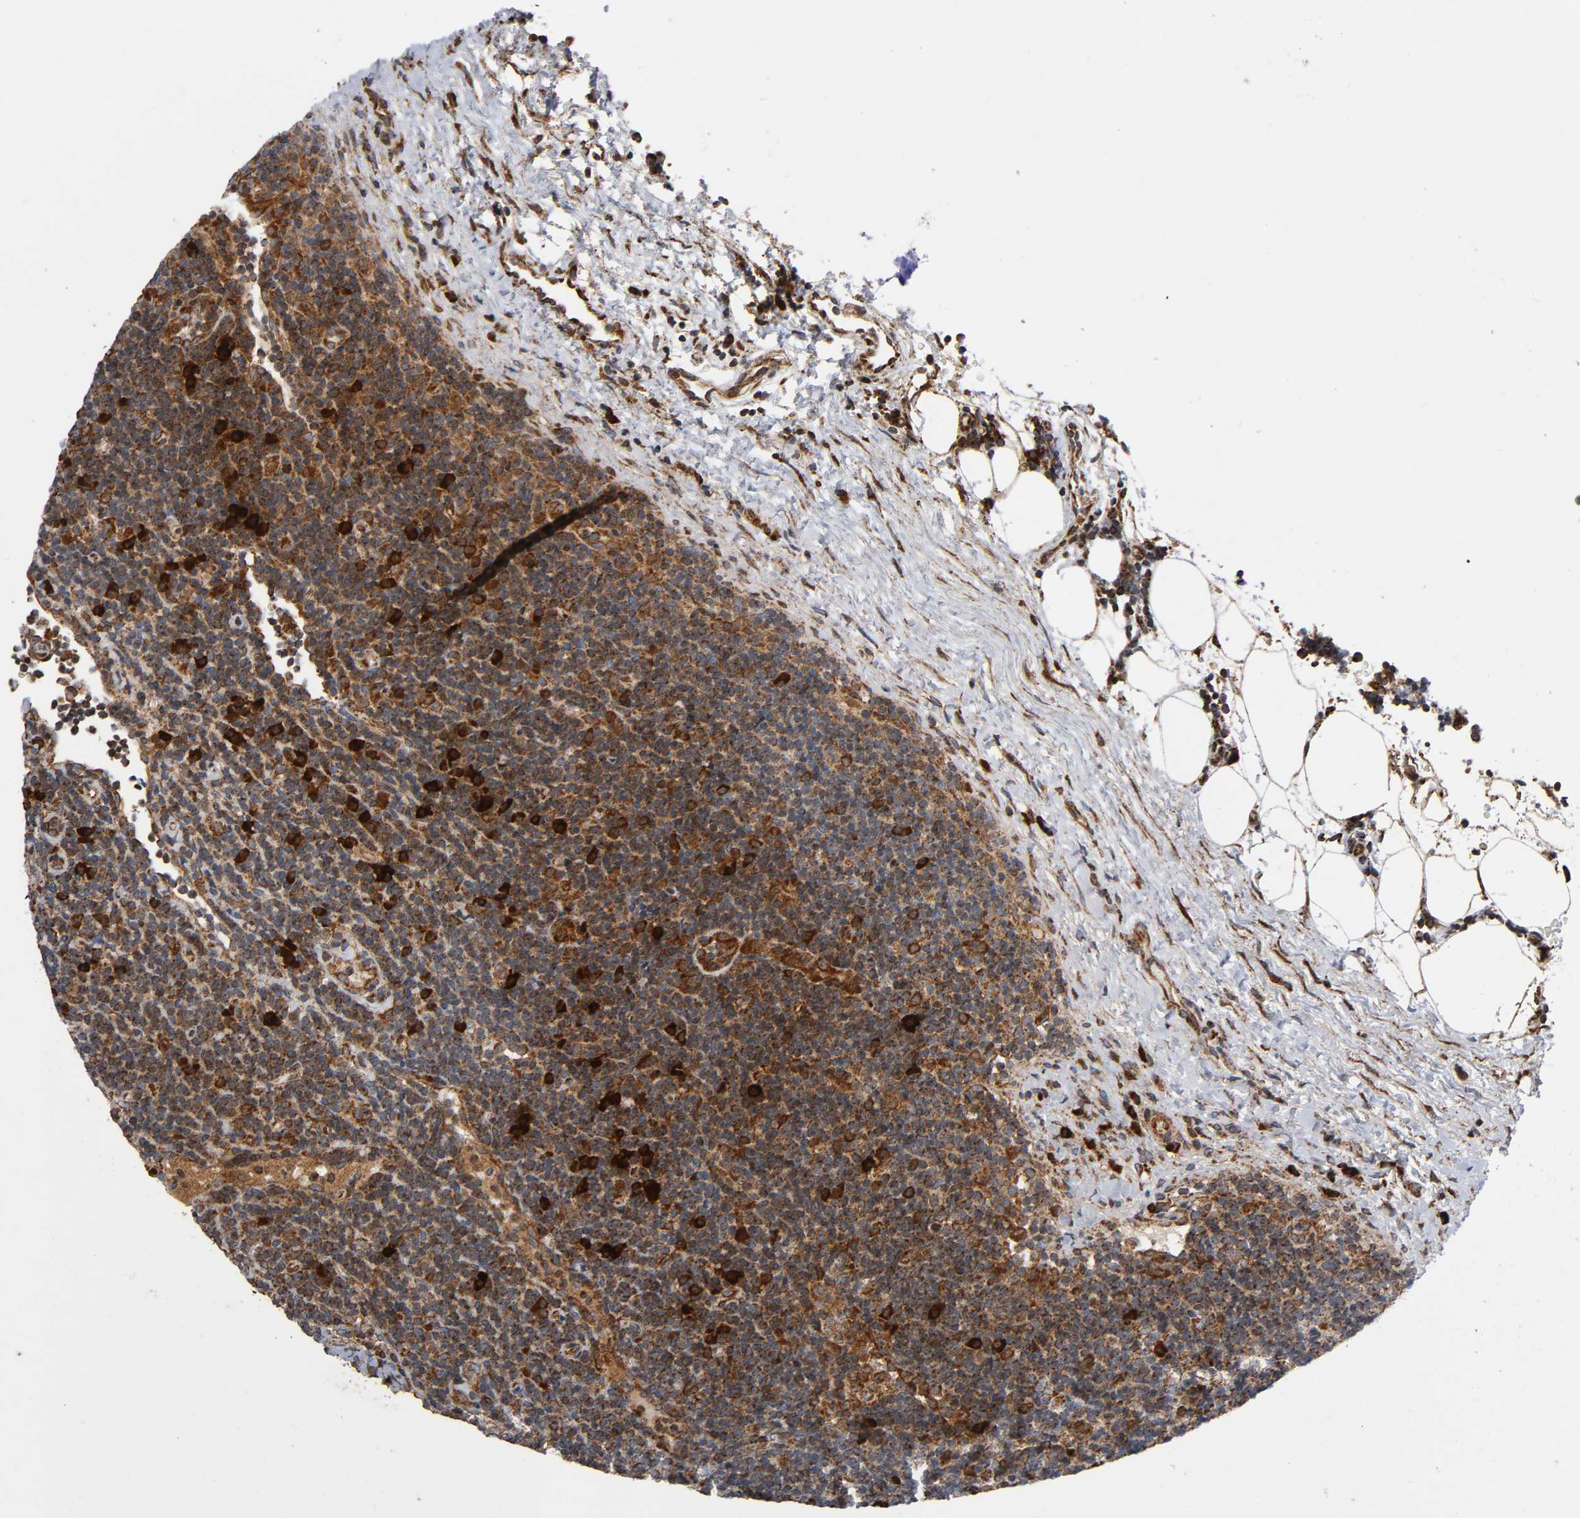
{"staining": {"intensity": "strong", "quantity": "25%-75%", "location": "cytoplasmic/membranous"}, "tissue": "lymphoma", "cell_type": "Tumor cells", "image_type": "cancer", "snomed": [{"axis": "morphology", "description": "Malignant lymphoma, non-Hodgkin's type, Low grade"}, {"axis": "topography", "description": "Lymph node"}], "caption": "Immunohistochemistry photomicrograph of human low-grade malignant lymphoma, non-Hodgkin's type stained for a protein (brown), which shows high levels of strong cytoplasmic/membranous expression in about 25%-75% of tumor cells.", "gene": "MAP3K1", "patient": {"sex": "male", "age": 70}}